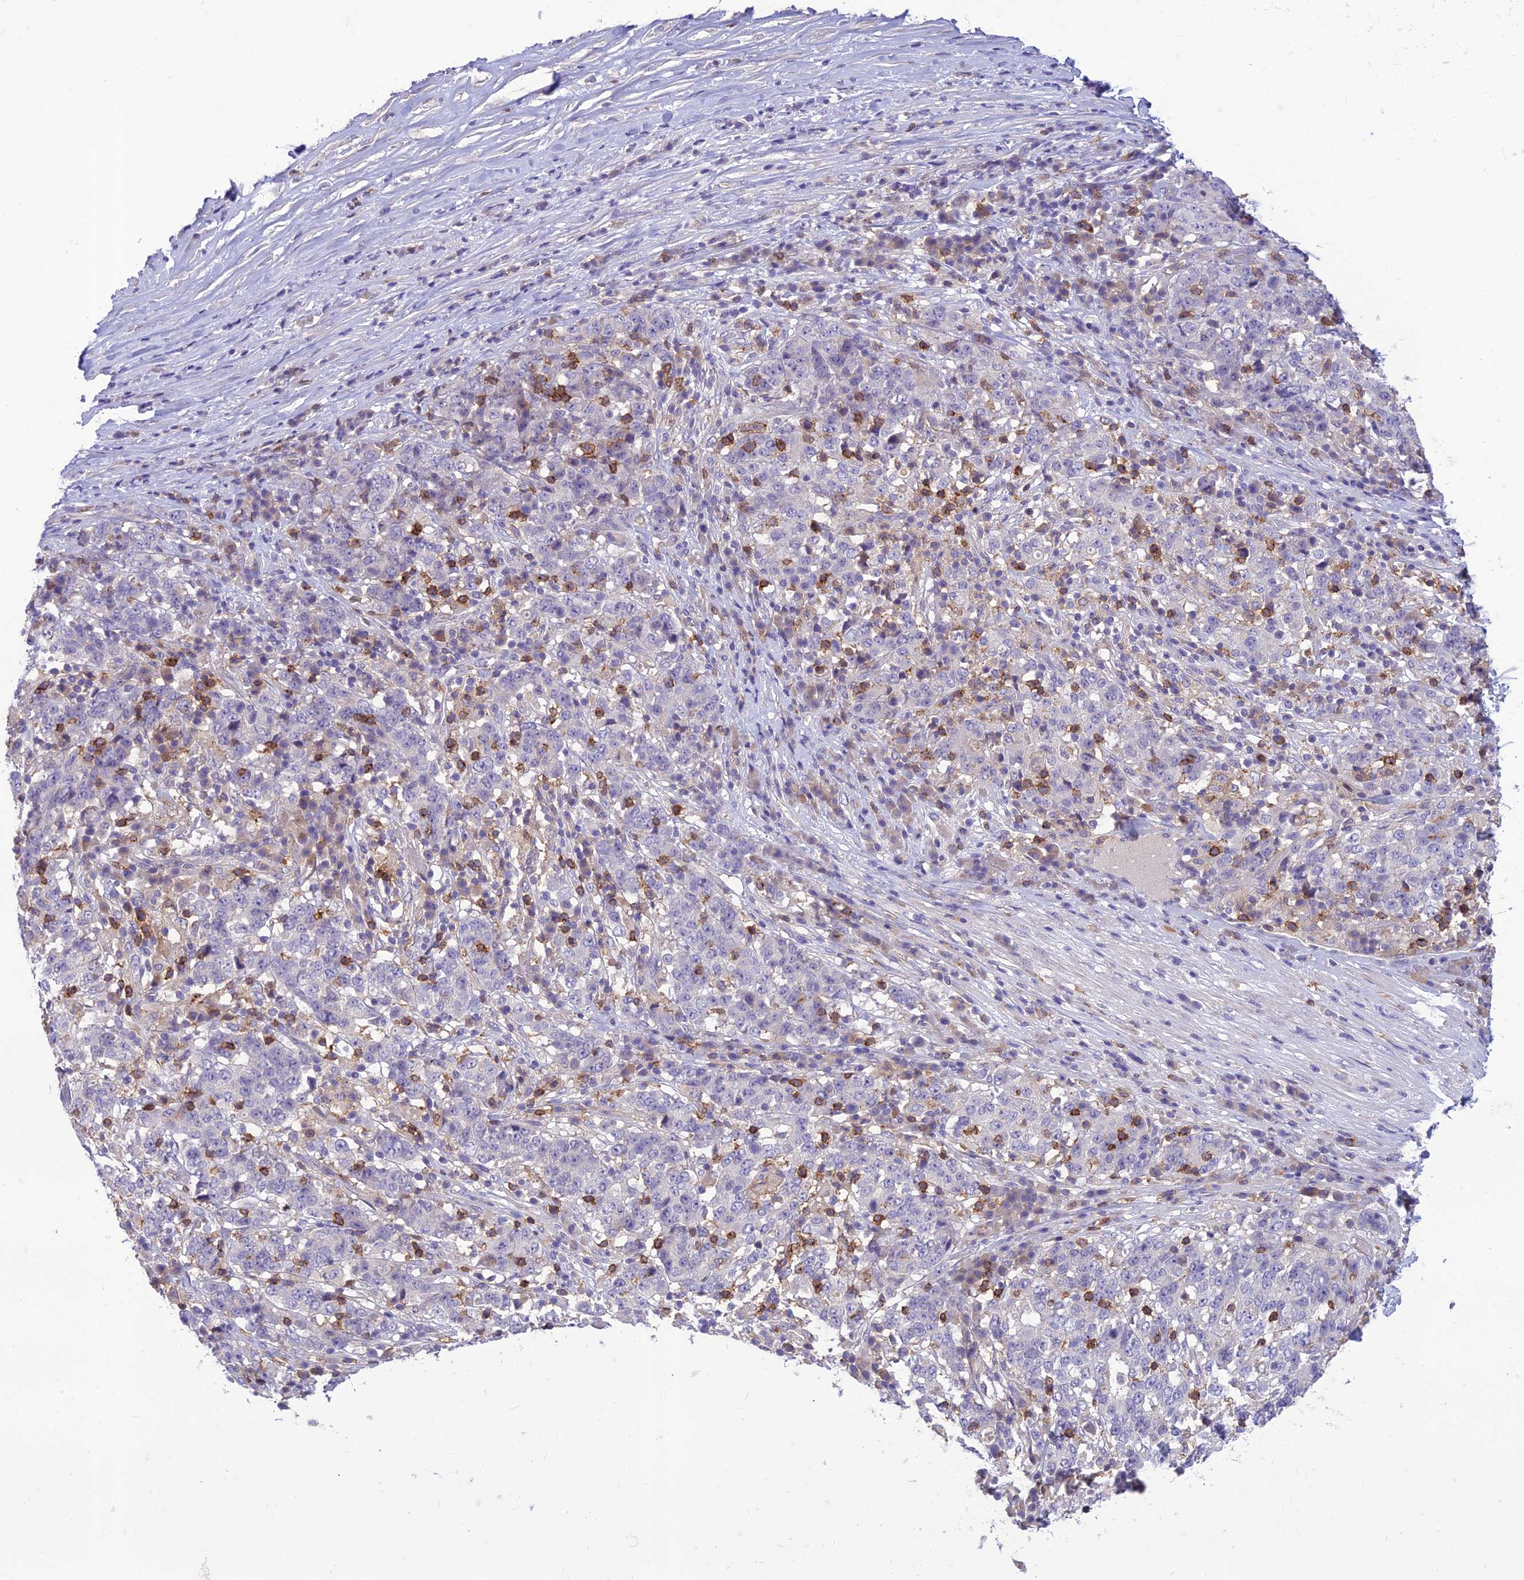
{"staining": {"intensity": "negative", "quantity": "none", "location": "none"}, "tissue": "stomach cancer", "cell_type": "Tumor cells", "image_type": "cancer", "snomed": [{"axis": "morphology", "description": "Adenocarcinoma, NOS"}, {"axis": "topography", "description": "Stomach"}], "caption": "Immunohistochemistry (IHC) image of neoplastic tissue: human stomach cancer (adenocarcinoma) stained with DAB (3,3'-diaminobenzidine) demonstrates no significant protein staining in tumor cells.", "gene": "ITGAE", "patient": {"sex": "male", "age": 59}}